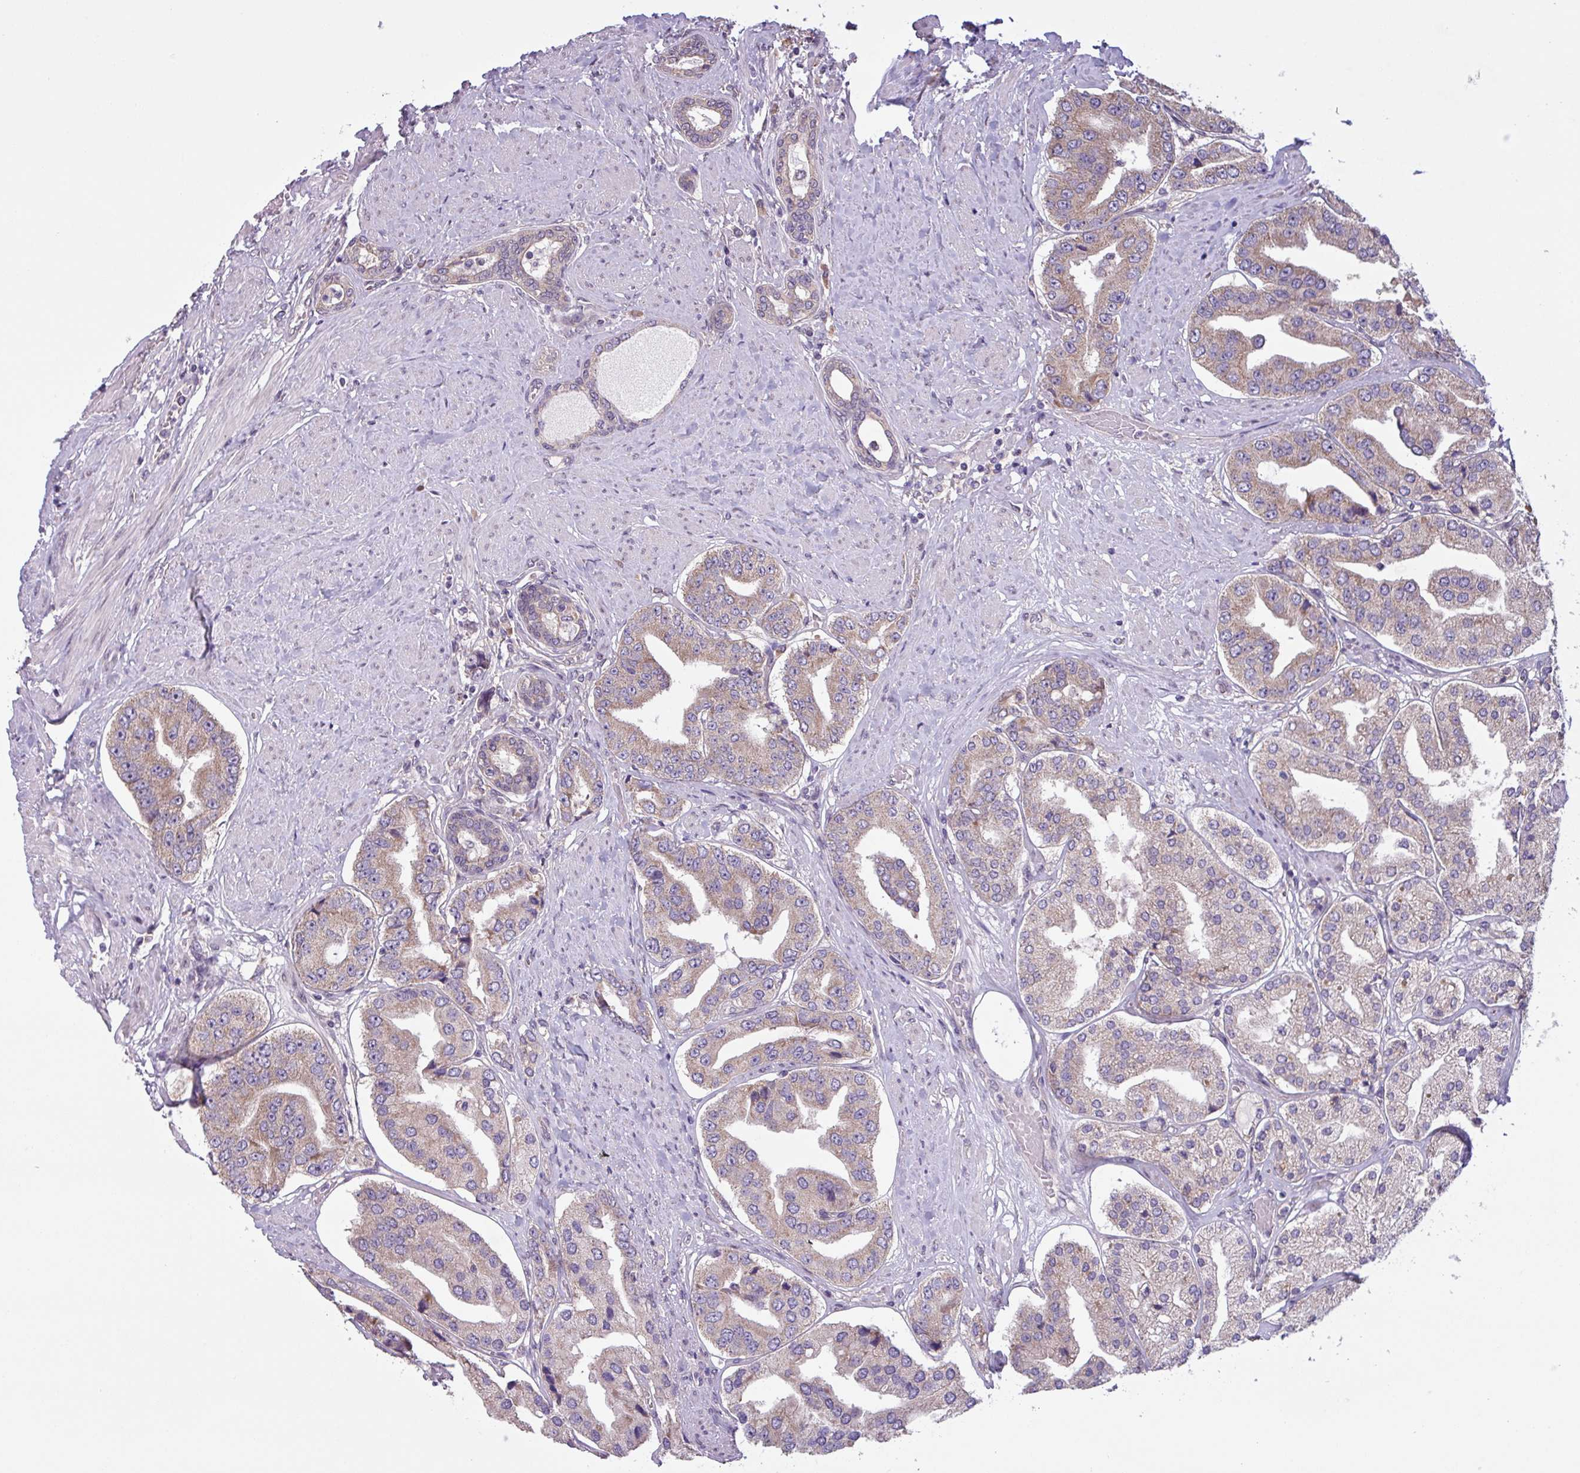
{"staining": {"intensity": "moderate", "quantity": ">75%", "location": "cytoplasmic/membranous"}, "tissue": "prostate cancer", "cell_type": "Tumor cells", "image_type": "cancer", "snomed": [{"axis": "morphology", "description": "Adenocarcinoma, High grade"}, {"axis": "topography", "description": "Prostate"}], "caption": "There is medium levels of moderate cytoplasmic/membranous staining in tumor cells of prostate adenocarcinoma (high-grade), as demonstrated by immunohistochemical staining (brown color).", "gene": "C20orf27", "patient": {"sex": "male", "age": 63}}